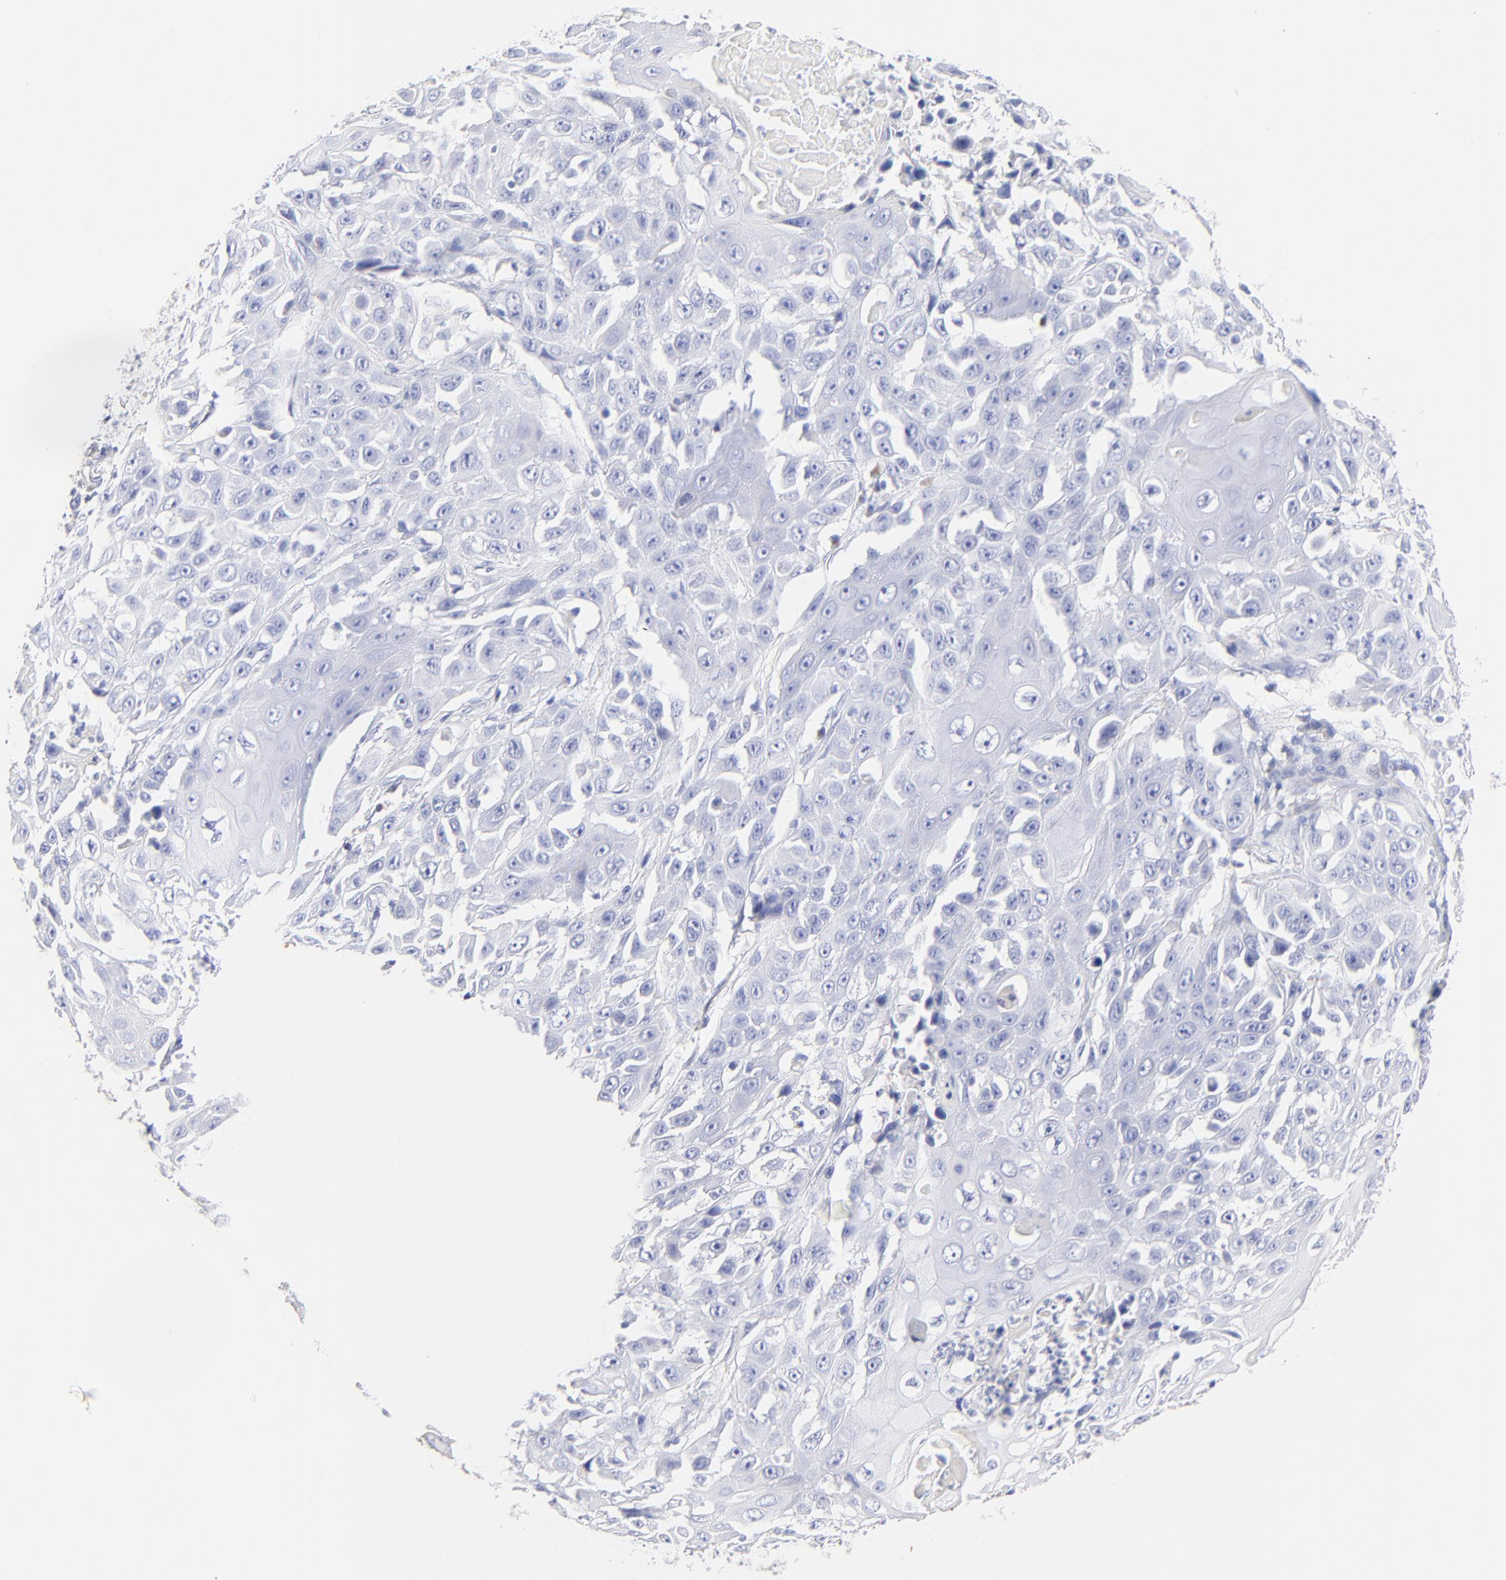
{"staining": {"intensity": "negative", "quantity": "none", "location": "none"}, "tissue": "cervical cancer", "cell_type": "Tumor cells", "image_type": "cancer", "snomed": [{"axis": "morphology", "description": "Squamous cell carcinoma, NOS"}, {"axis": "topography", "description": "Cervix"}], "caption": "Immunohistochemistry histopathology image of human cervical squamous cell carcinoma stained for a protein (brown), which reveals no expression in tumor cells.", "gene": "ASB9", "patient": {"sex": "female", "age": 39}}